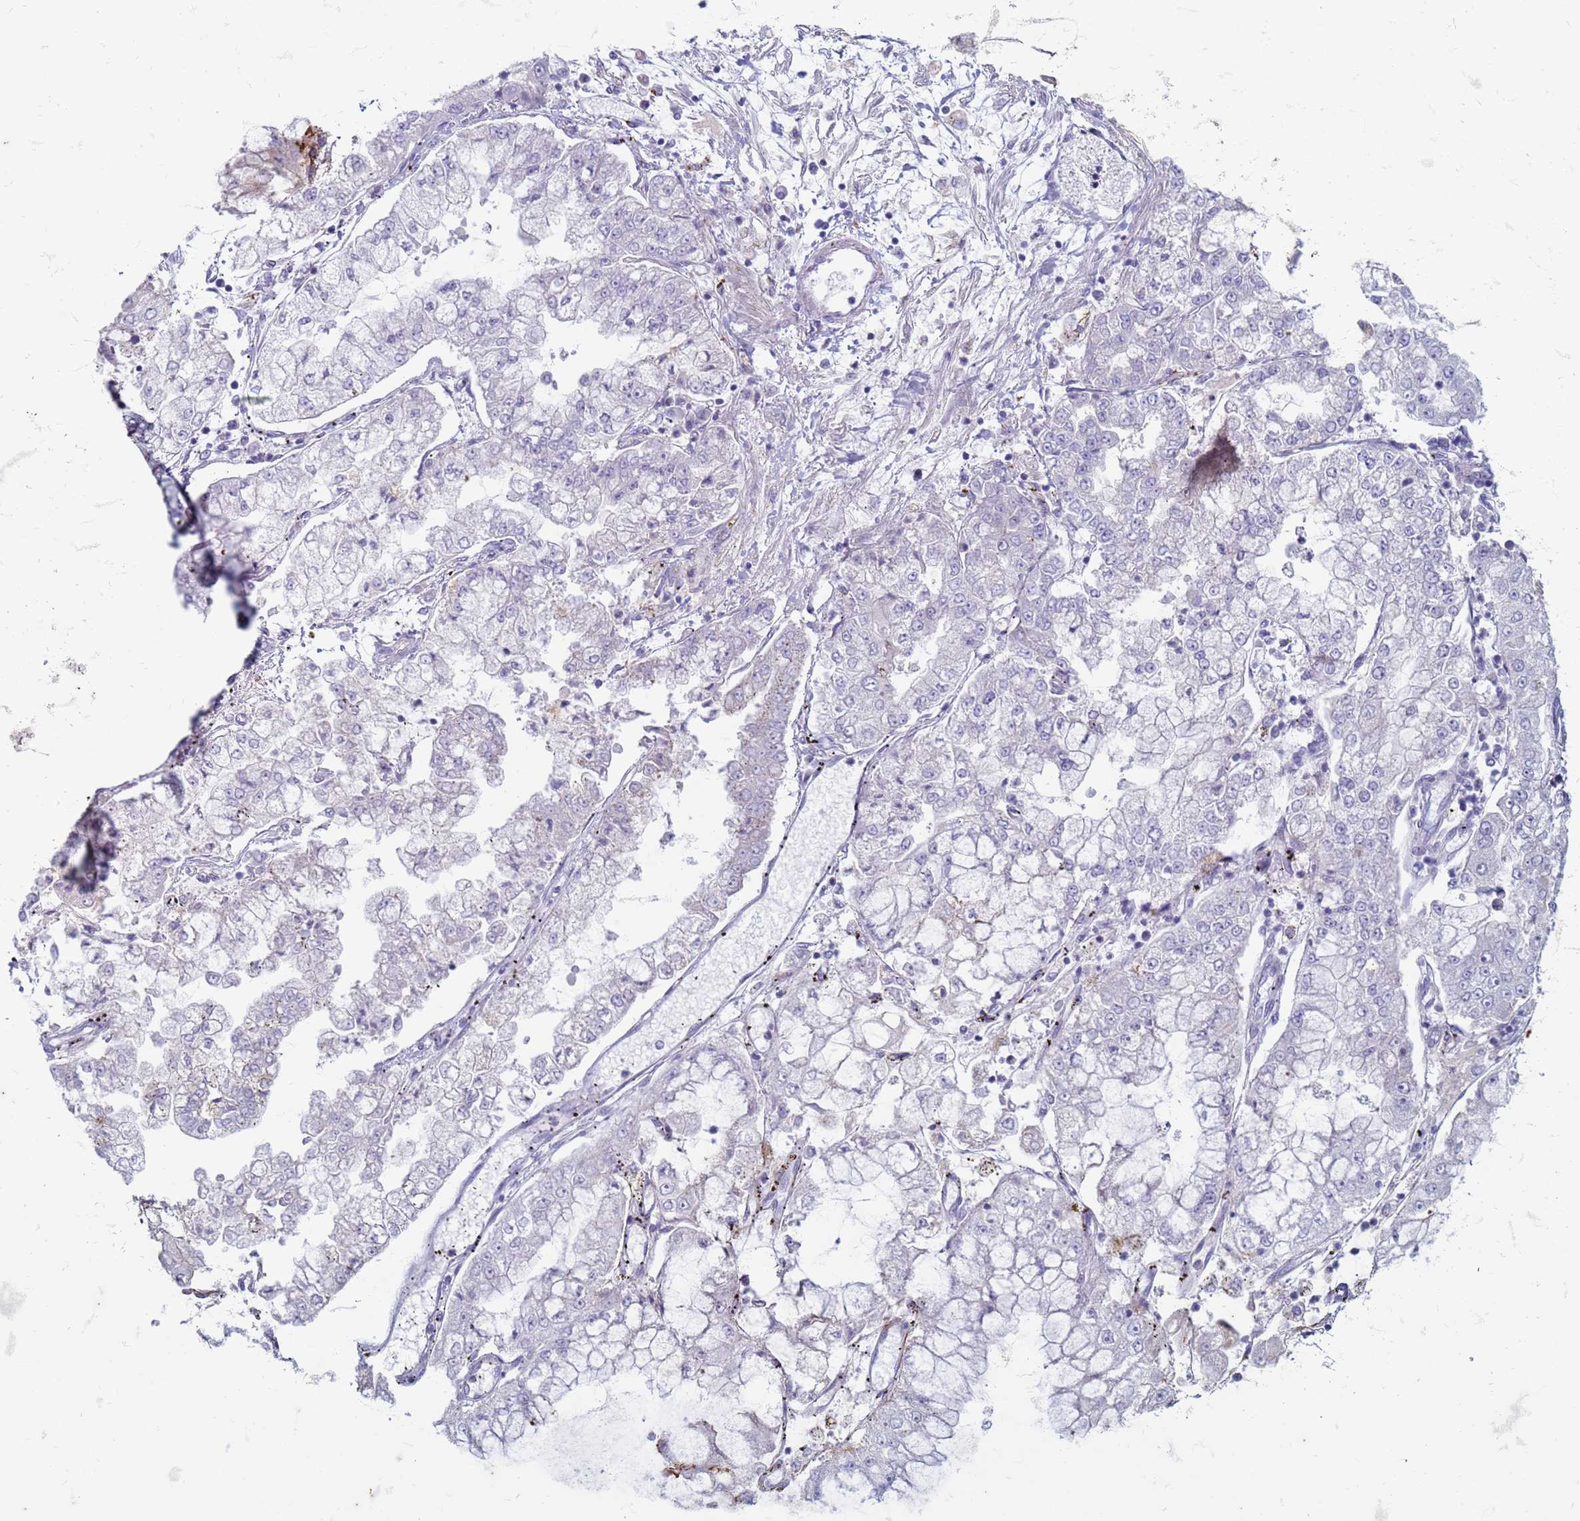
{"staining": {"intensity": "negative", "quantity": "none", "location": "none"}, "tissue": "stomach cancer", "cell_type": "Tumor cells", "image_type": "cancer", "snomed": [{"axis": "morphology", "description": "Adenocarcinoma, NOS"}, {"axis": "topography", "description": "Stomach"}], "caption": "DAB (3,3'-diaminobenzidine) immunohistochemical staining of stomach adenocarcinoma exhibits no significant staining in tumor cells.", "gene": "SUCO", "patient": {"sex": "male", "age": 76}}